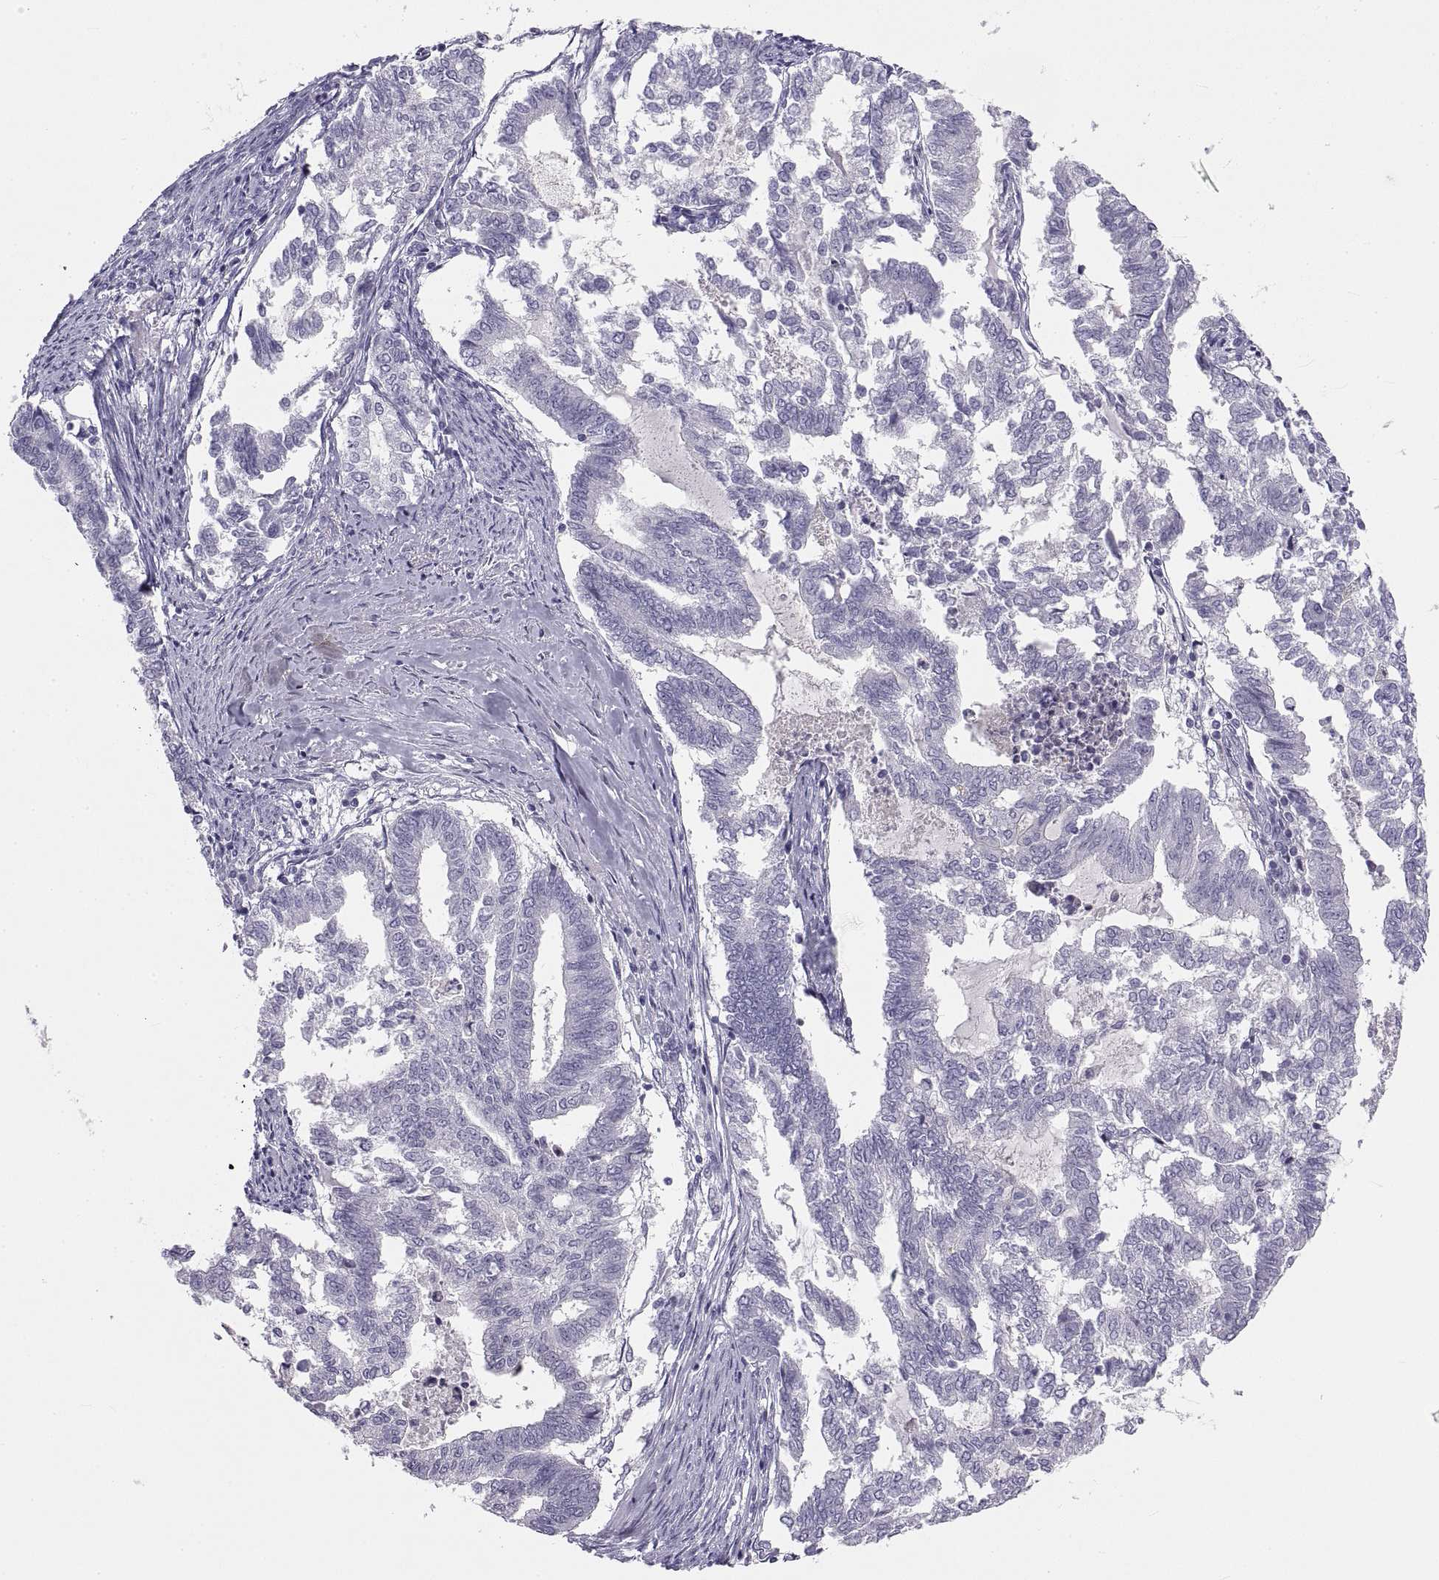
{"staining": {"intensity": "negative", "quantity": "none", "location": "none"}, "tissue": "endometrial cancer", "cell_type": "Tumor cells", "image_type": "cancer", "snomed": [{"axis": "morphology", "description": "Adenocarcinoma, NOS"}, {"axis": "topography", "description": "Endometrium"}], "caption": "Tumor cells are negative for brown protein staining in endometrial adenocarcinoma.", "gene": "CRYBB3", "patient": {"sex": "female", "age": 79}}